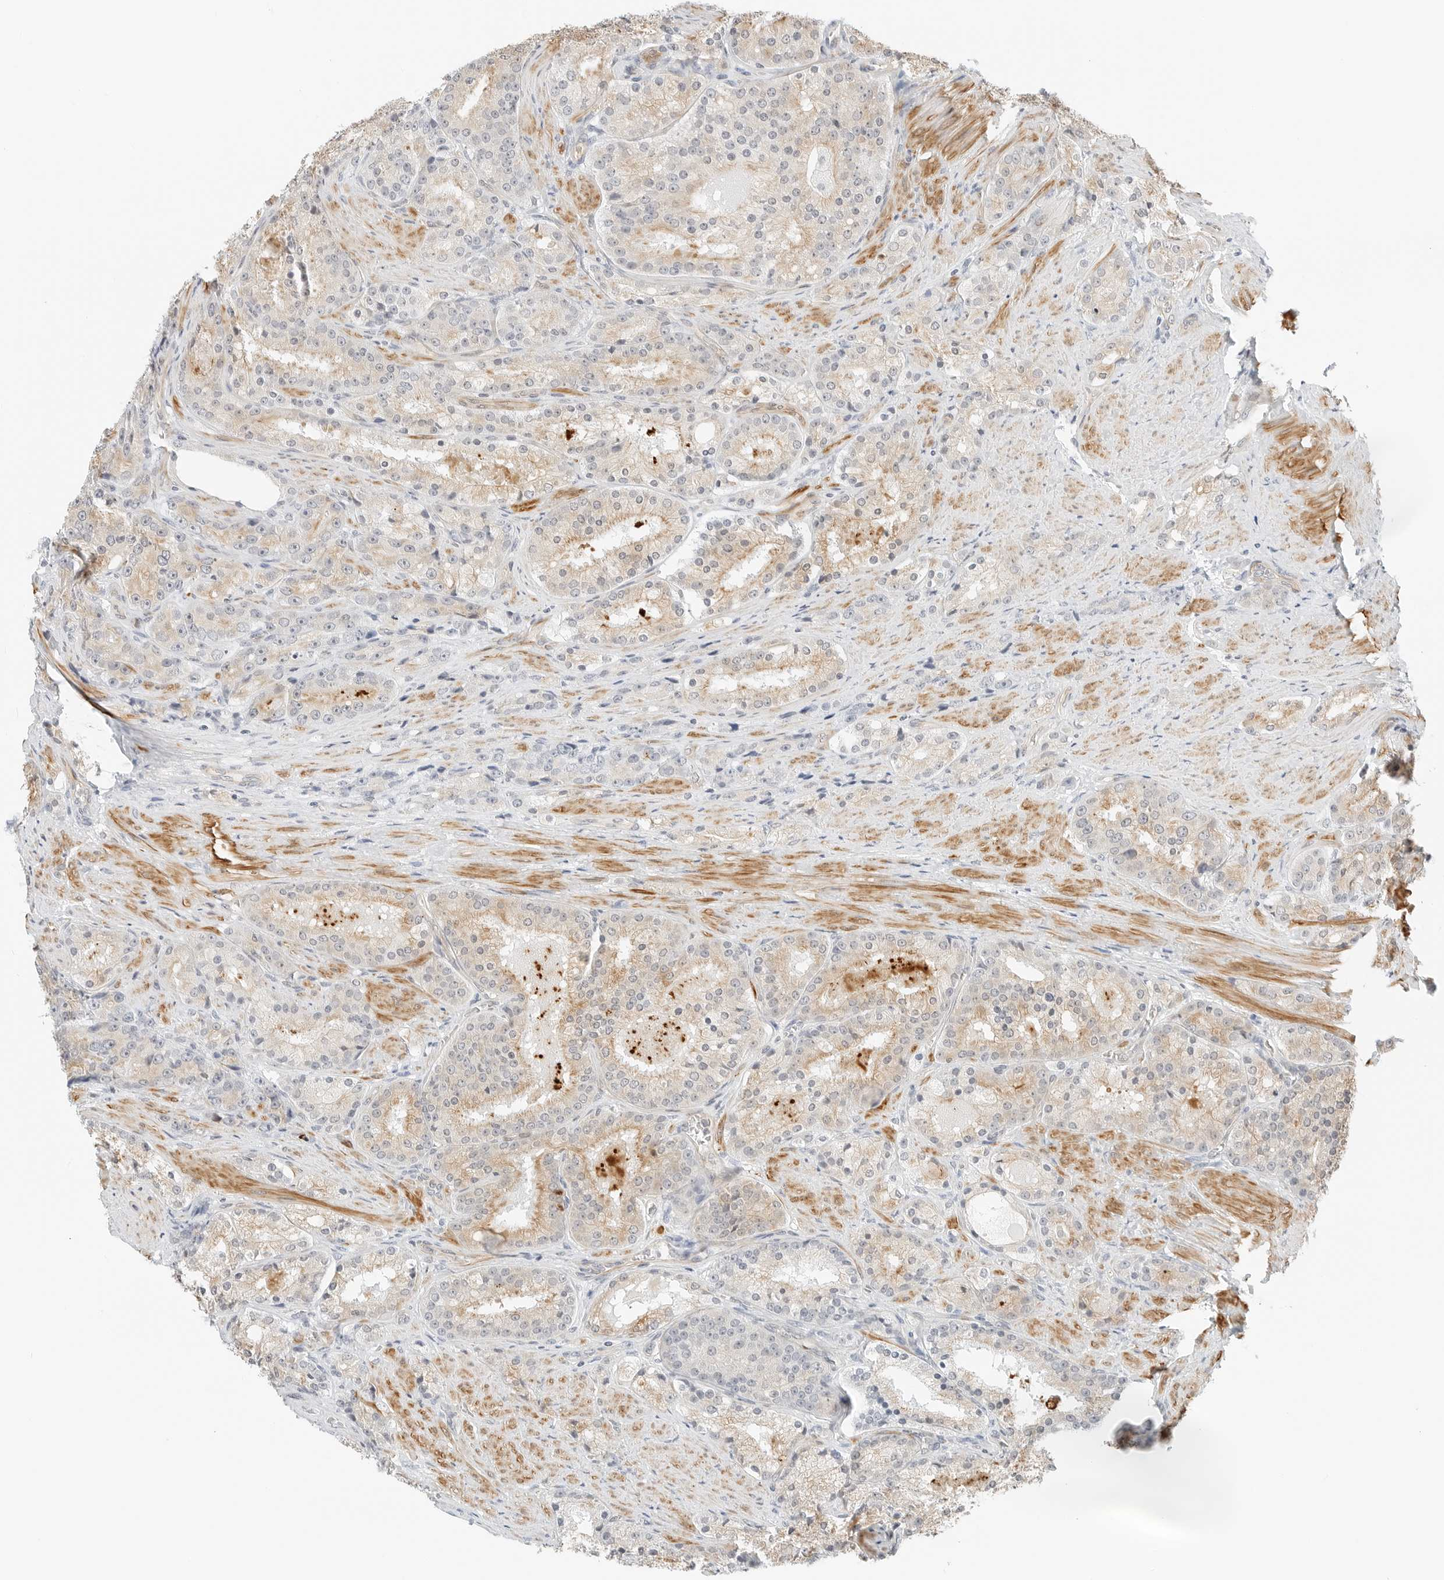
{"staining": {"intensity": "weak", "quantity": "25%-75%", "location": "cytoplasmic/membranous"}, "tissue": "prostate cancer", "cell_type": "Tumor cells", "image_type": "cancer", "snomed": [{"axis": "morphology", "description": "Adenocarcinoma, High grade"}, {"axis": "topography", "description": "Prostate"}], "caption": "Tumor cells demonstrate low levels of weak cytoplasmic/membranous expression in about 25%-75% of cells in human prostate high-grade adenocarcinoma. The staining was performed using DAB, with brown indicating positive protein expression. Nuclei are stained blue with hematoxylin.", "gene": "IQCC", "patient": {"sex": "male", "age": 60}}